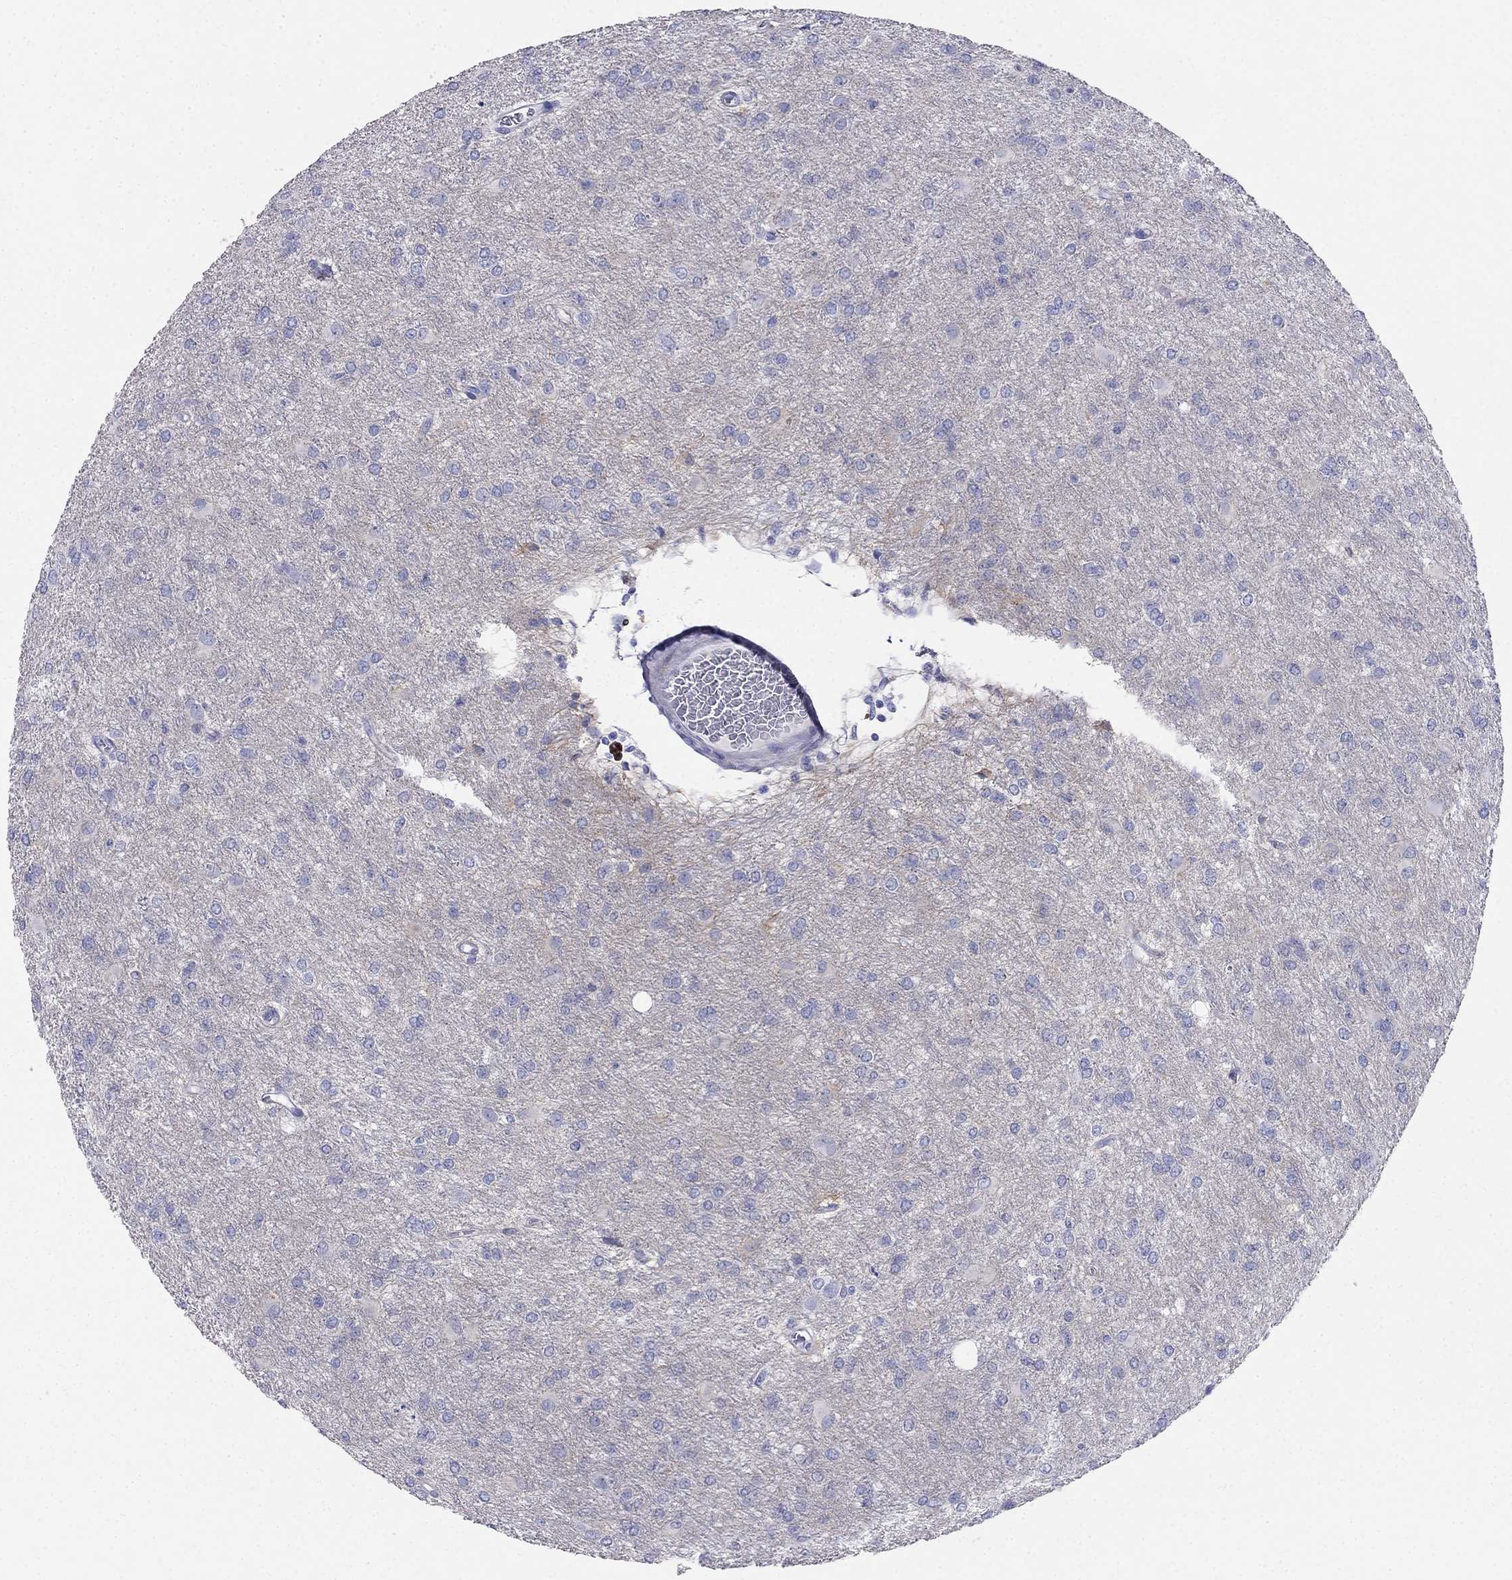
{"staining": {"intensity": "negative", "quantity": "none", "location": "none"}, "tissue": "glioma", "cell_type": "Tumor cells", "image_type": "cancer", "snomed": [{"axis": "morphology", "description": "Glioma, malignant, High grade"}, {"axis": "topography", "description": "Brain"}], "caption": "A micrograph of malignant high-grade glioma stained for a protein reveals no brown staining in tumor cells.", "gene": "RFLNA", "patient": {"sex": "male", "age": 68}}